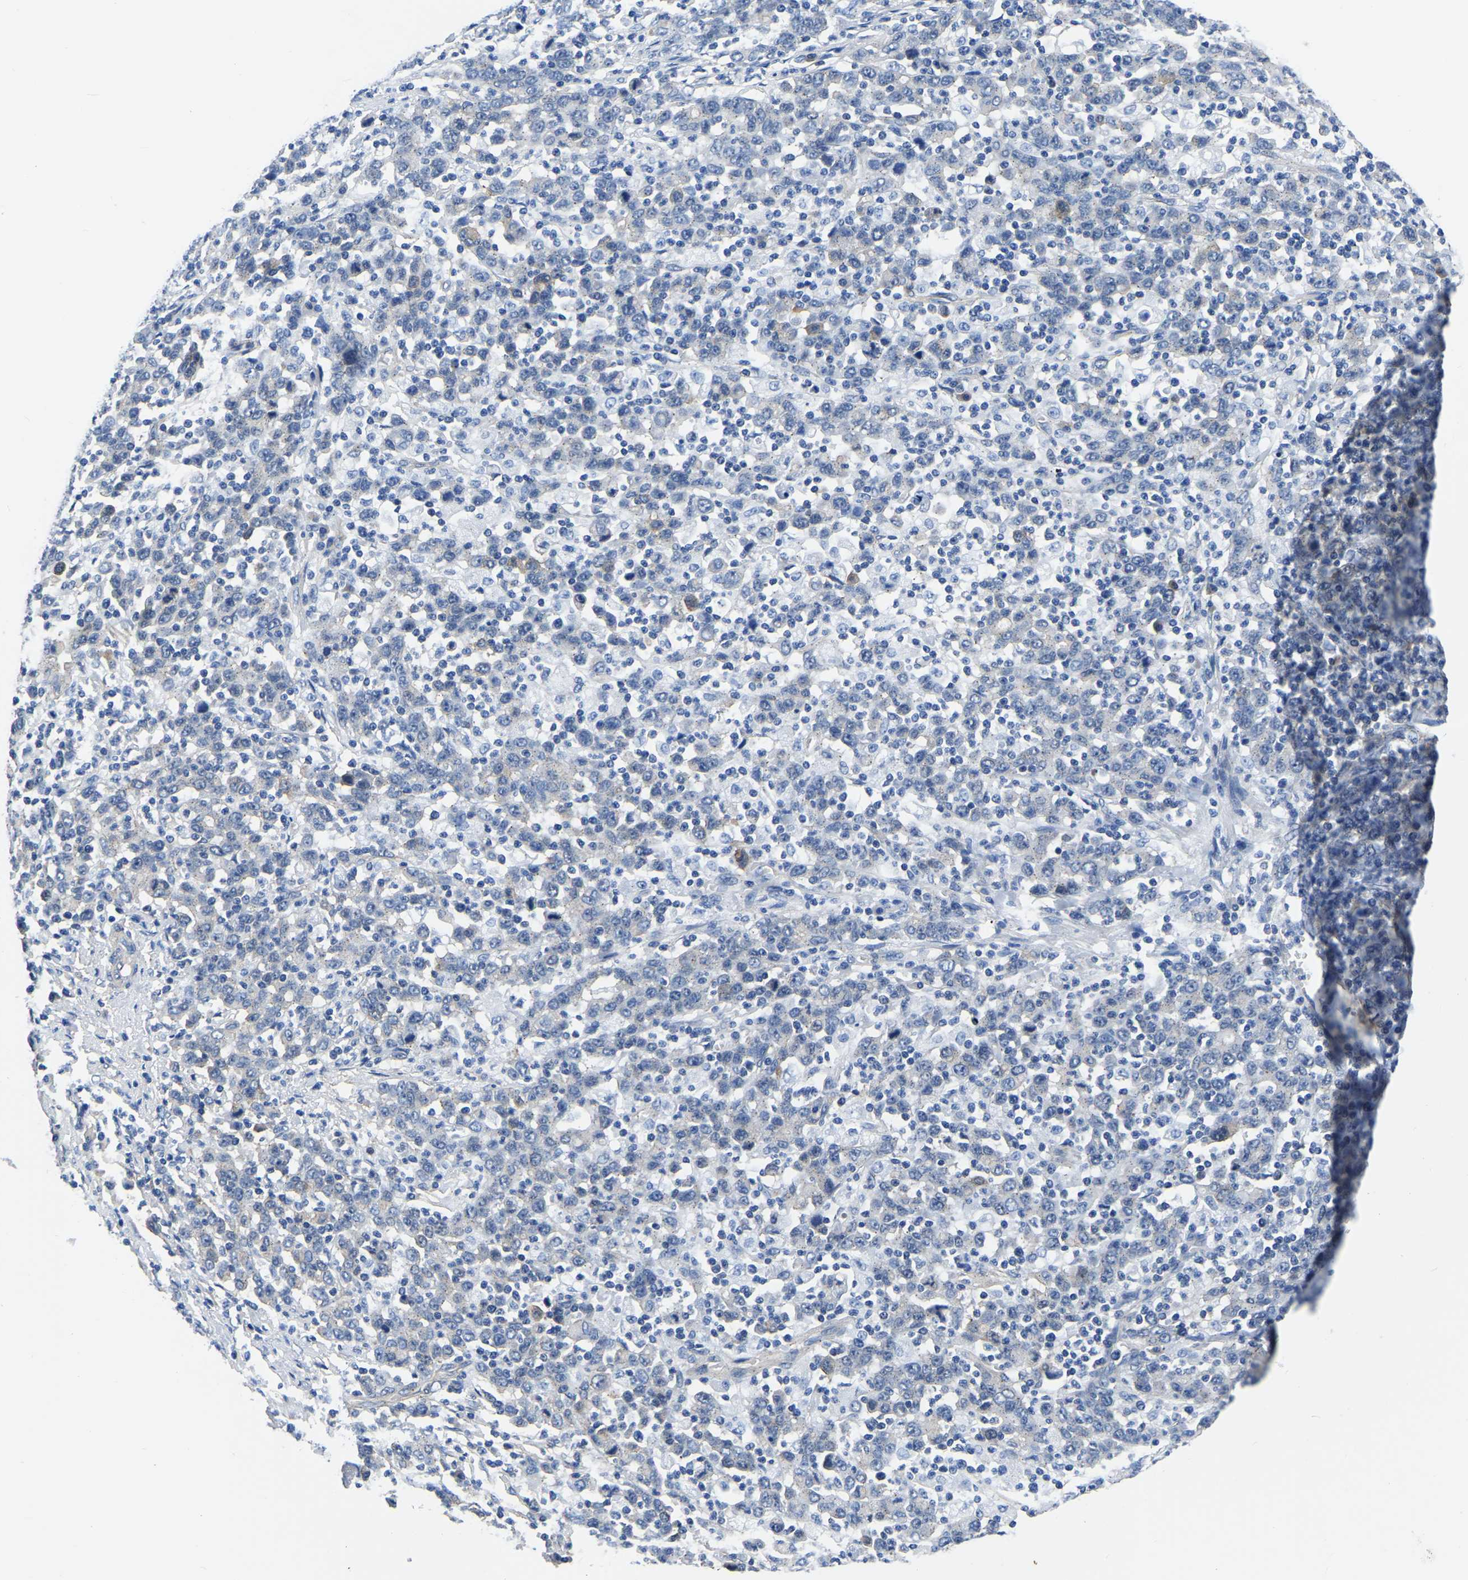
{"staining": {"intensity": "negative", "quantity": "none", "location": "none"}, "tissue": "stomach cancer", "cell_type": "Tumor cells", "image_type": "cancer", "snomed": [{"axis": "morphology", "description": "Adenocarcinoma, NOS"}, {"axis": "topography", "description": "Stomach, upper"}], "caption": "This micrograph is of stomach adenocarcinoma stained with IHC to label a protein in brown with the nuclei are counter-stained blue. There is no expression in tumor cells.", "gene": "TFG", "patient": {"sex": "male", "age": 69}}